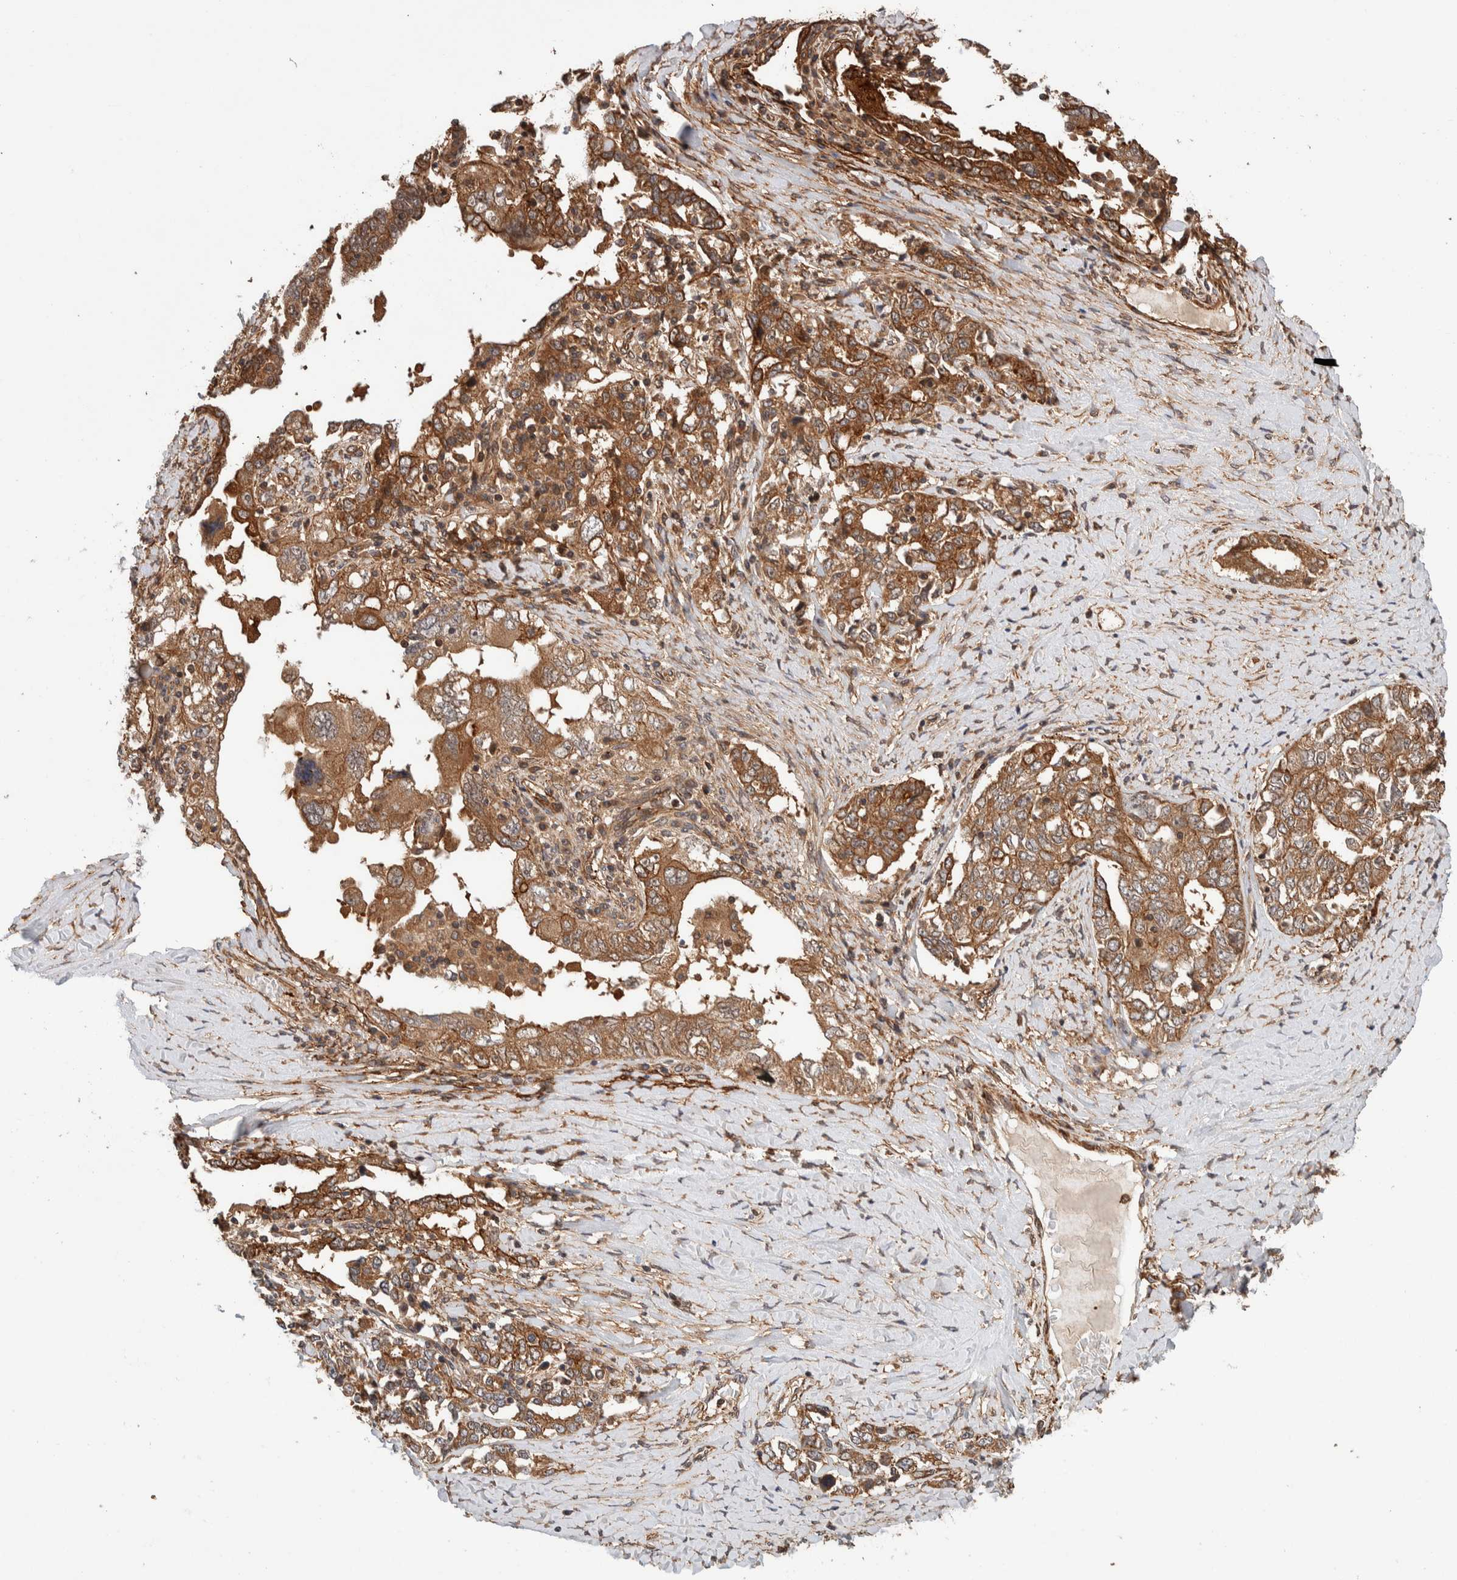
{"staining": {"intensity": "moderate", "quantity": ">75%", "location": "cytoplasmic/membranous"}, "tissue": "ovarian cancer", "cell_type": "Tumor cells", "image_type": "cancer", "snomed": [{"axis": "morphology", "description": "Carcinoma, endometroid"}, {"axis": "topography", "description": "Ovary"}], "caption": "Moderate cytoplasmic/membranous staining for a protein is present in approximately >75% of tumor cells of endometroid carcinoma (ovarian) using immunohistochemistry.", "gene": "SYNRG", "patient": {"sex": "female", "age": 62}}